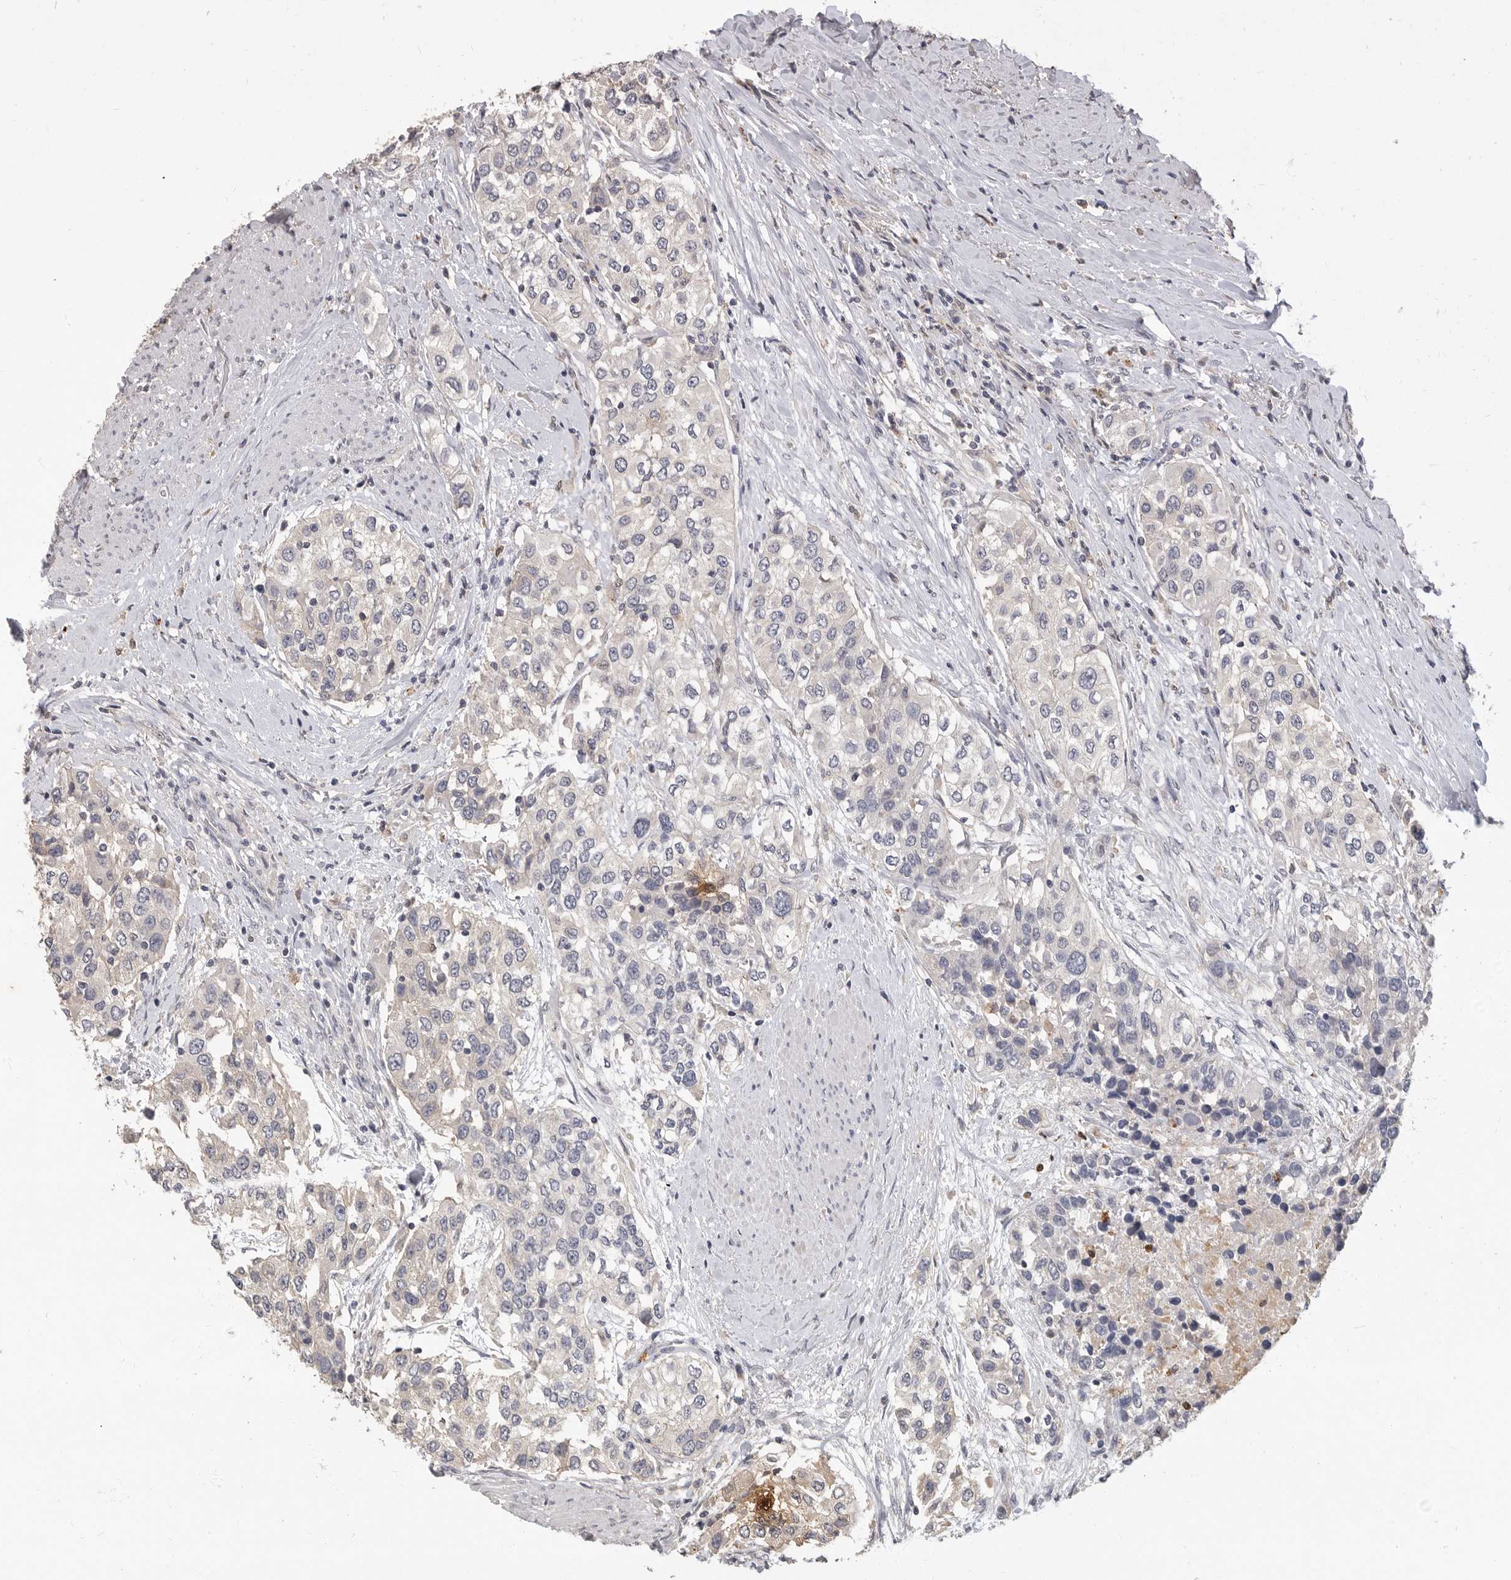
{"staining": {"intensity": "negative", "quantity": "none", "location": "none"}, "tissue": "urothelial cancer", "cell_type": "Tumor cells", "image_type": "cancer", "snomed": [{"axis": "morphology", "description": "Urothelial carcinoma, High grade"}, {"axis": "topography", "description": "Urinary bladder"}], "caption": "This is an immunohistochemistry (IHC) photomicrograph of human high-grade urothelial carcinoma. There is no staining in tumor cells.", "gene": "LTBR", "patient": {"sex": "female", "age": 80}}